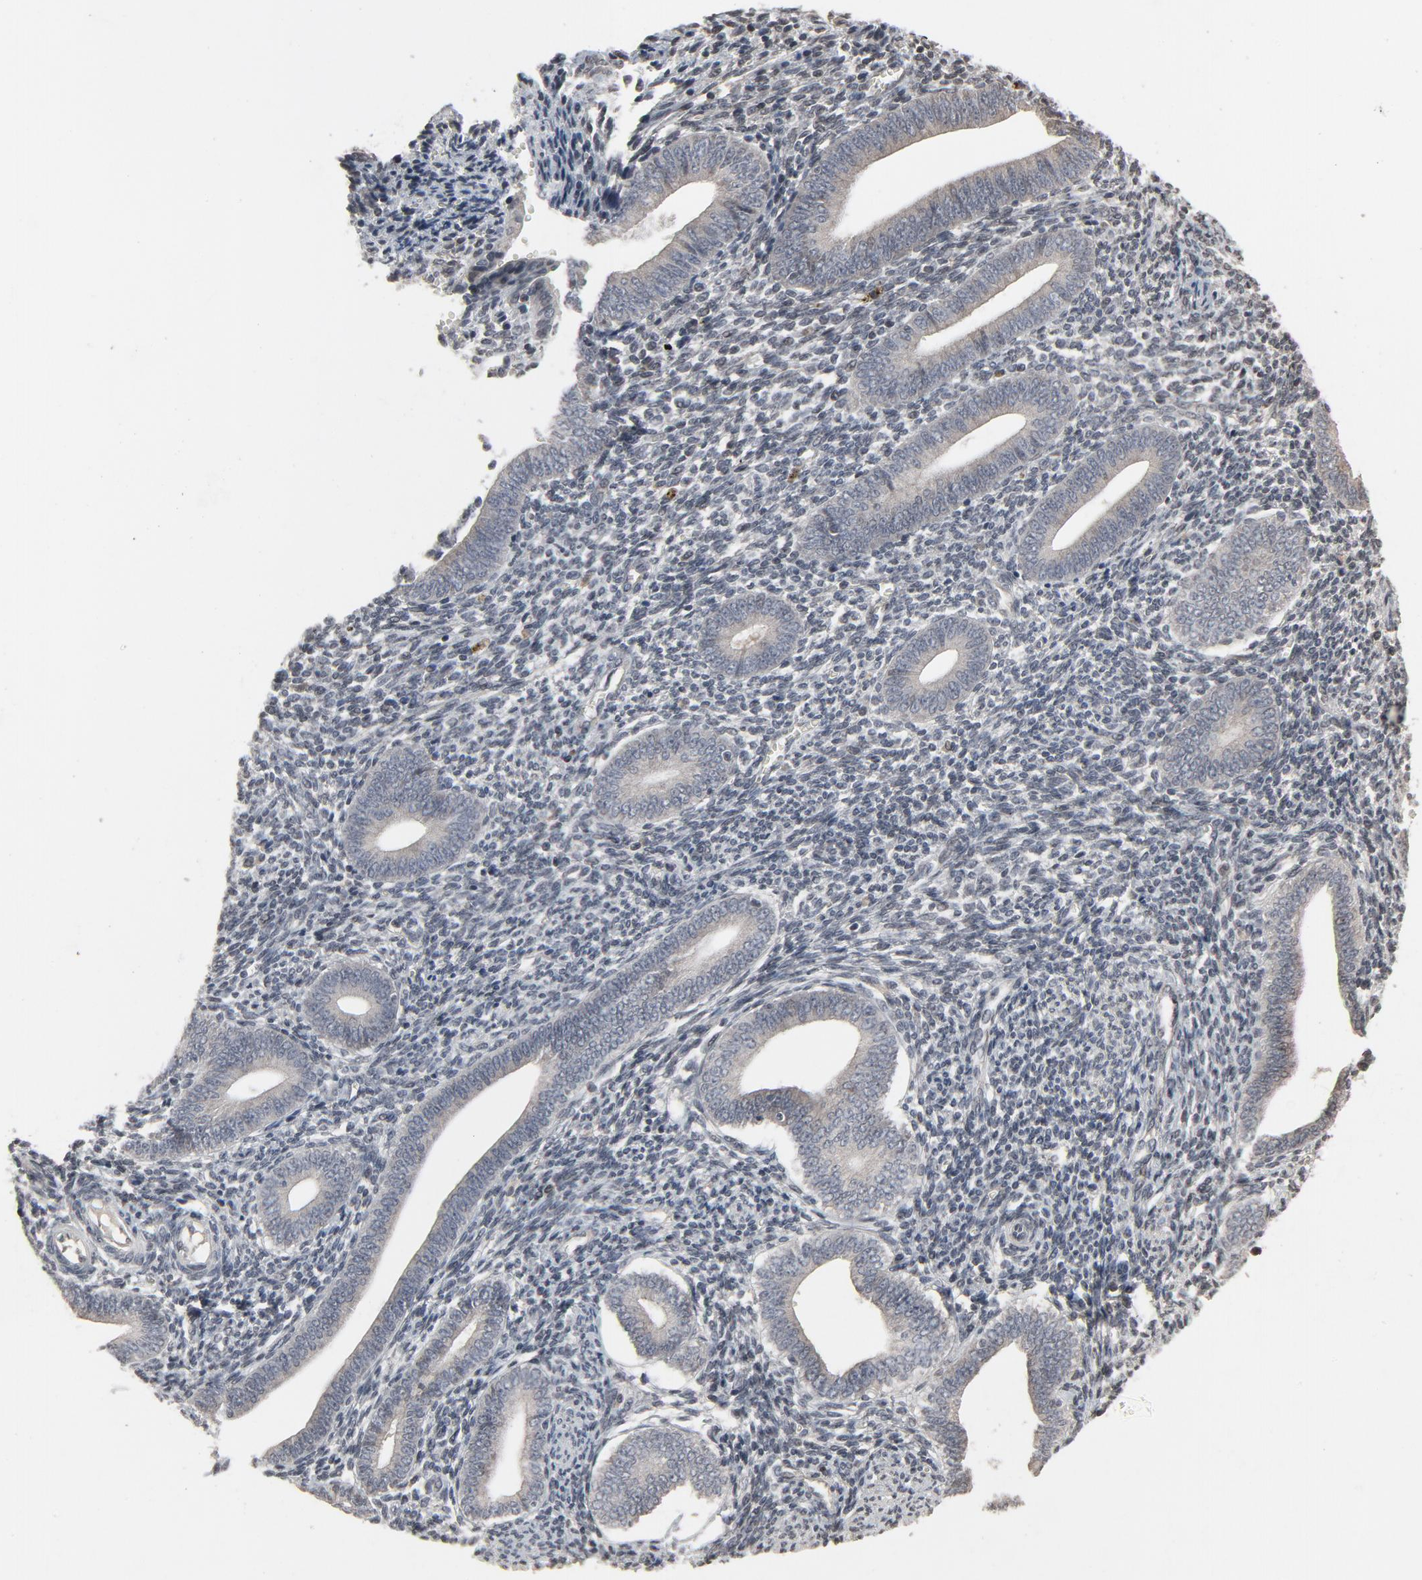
{"staining": {"intensity": "weak", "quantity": "25%-75%", "location": "nuclear"}, "tissue": "endometrium", "cell_type": "Cells in endometrial stroma", "image_type": "normal", "snomed": [{"axis": "morphology", "description": "Normal tissue, NOS"}, {"axis": "topography", "description": "Uterus"}, {"axis": "topography", "description": "Endometrium"}], "caption": "This histopathology image displays immunohistochemistry staining of normal endometrium, with low weak nuclear positivity in approximately 25%-75% of cells in endometrial stroma.", "gene": "POM121", "patient": {"sex": "female", "age": 33}}